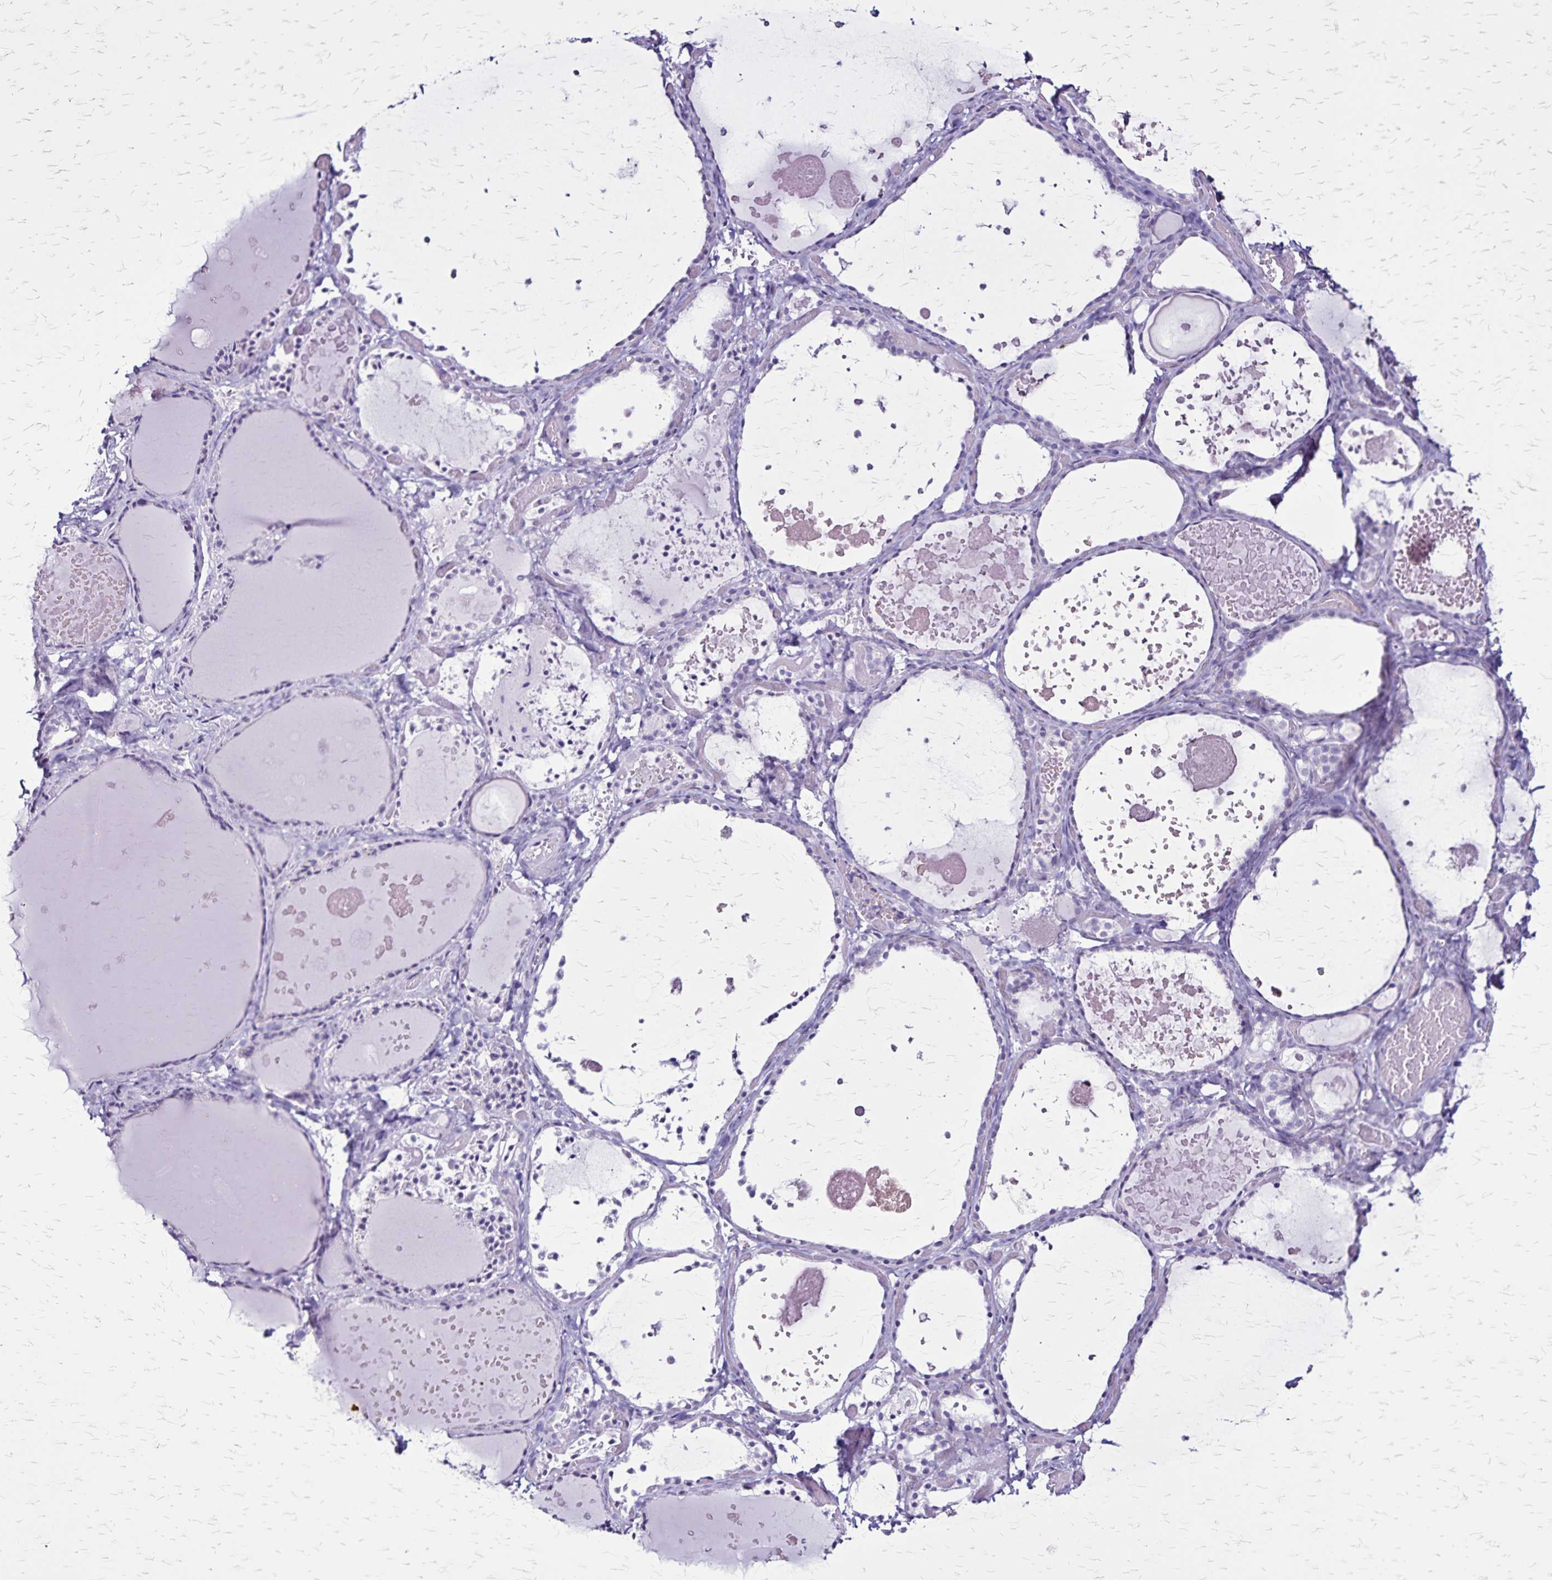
{"staining": {"intensity": "negative", "quantity": "none", "location": "none"}, "tissue": "thyroid gland", "cell_type": "Glandular cells", "image_type": "normal", "snomed": [{"axis": "morphology", "description": "Normal tissue, NOS"}, {"axis": "topography", "description": "Thyroid gland"}], "caption": "Immunohistochemistry histopathology image of normal thyroid gland: human thyroid gland stained with DAB (3,3'-diaminobenzidine) reveals no significant protein positivity in glandular cells.", "gene": "KRT2", "patient": {"sex": "female", "age": 56}}